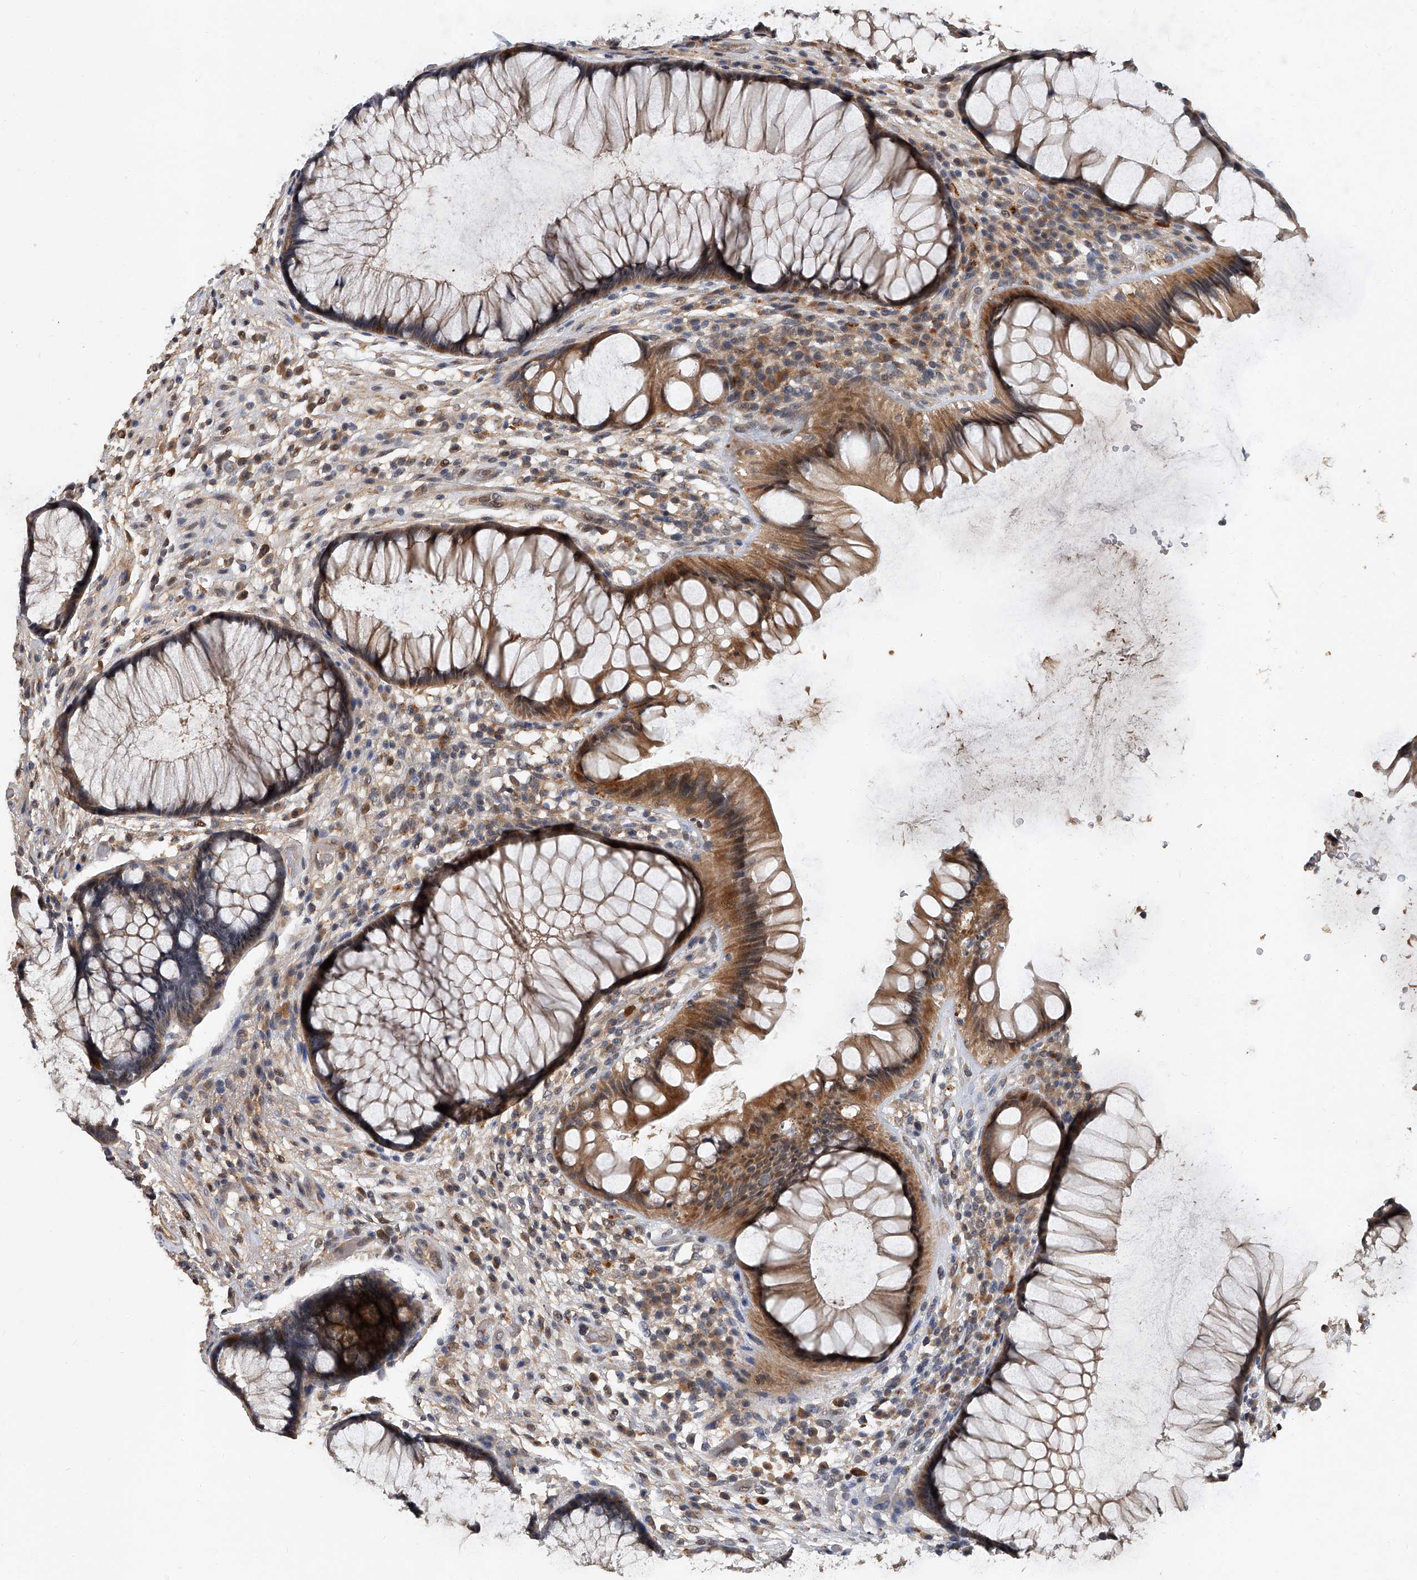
{"staining": {"intensity": "moderate", "quantity": ">75%", "location": "cytoplasmic/membranous"}, "tissue": "rectum", "cell_type": "Glandular cells", "image_type": "normal", "snomed": [{"axis": "morphology", "description": "Normal tissue, NOS"}, {"axis": "topography", "description": "Rectum"}], "caption": "The histopathology image demonstrates immunohistochemical staining of benign rectum. There is moderate cytoplasmic/membranous staining is seen in approximately >75% of glandular cells. (DAB IHC, brown staining for protein, blue staining for nuclei).", "gene": "JAG2", "patient": {"sex": "male", "age": 51}}